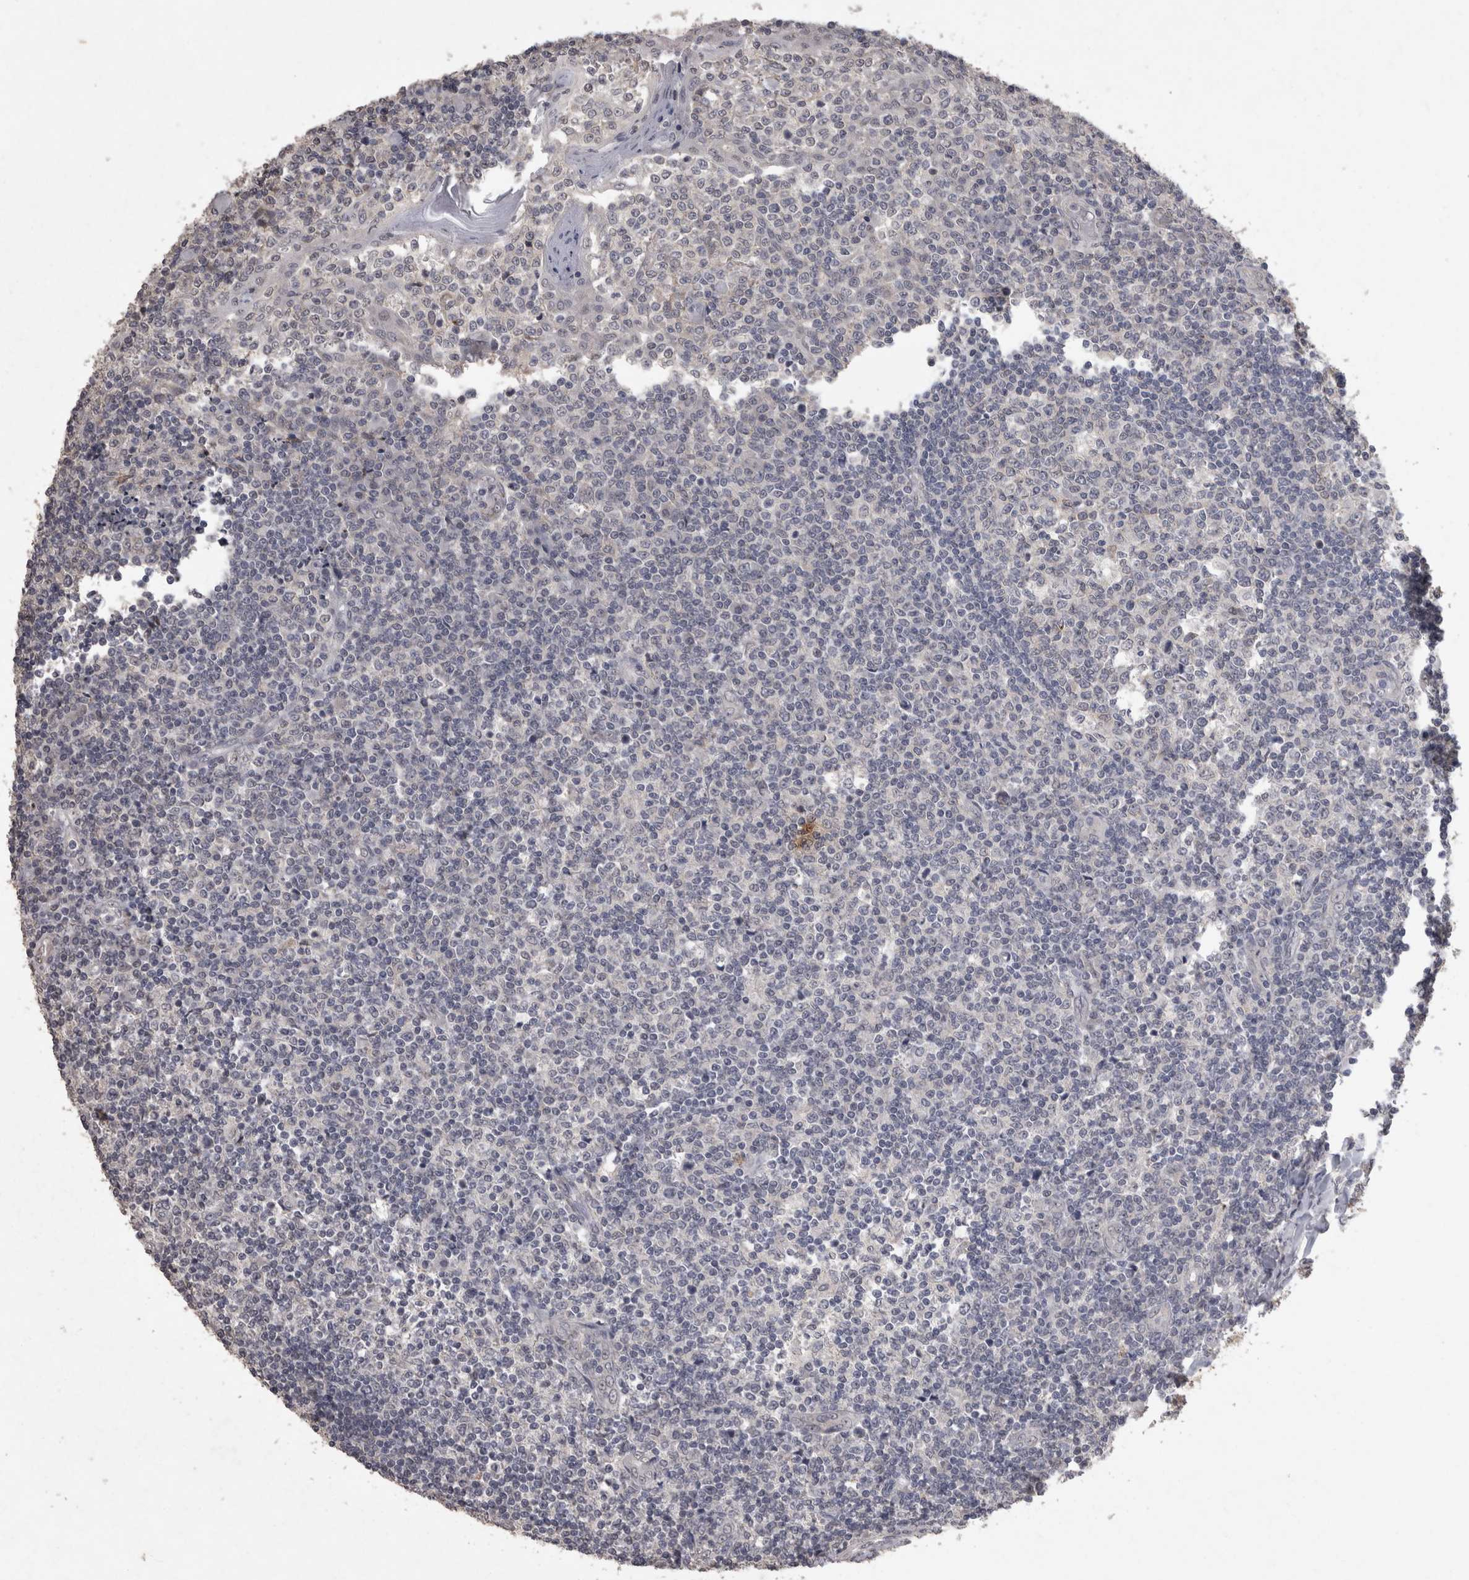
{"staining": {"intensity": "negative", "quantity": "none", "location": "none"}, "tissue": "tonsil", "cell_type": "Germinal center cells", "image_type": "normal", "snomed": [{"axis": "morphology", "description": "Normal tissue, NOS"}, {"axis": "topography", "description": "Tonsil"}], "caption": "The photomicrograph demonstrates no significant staining in germinal center cells of tonsil. (Brightfield microscopy of DAB IHC at high magnification).", "gene": "MEP1A", "patient": {"sex": "female", "age": 19}}